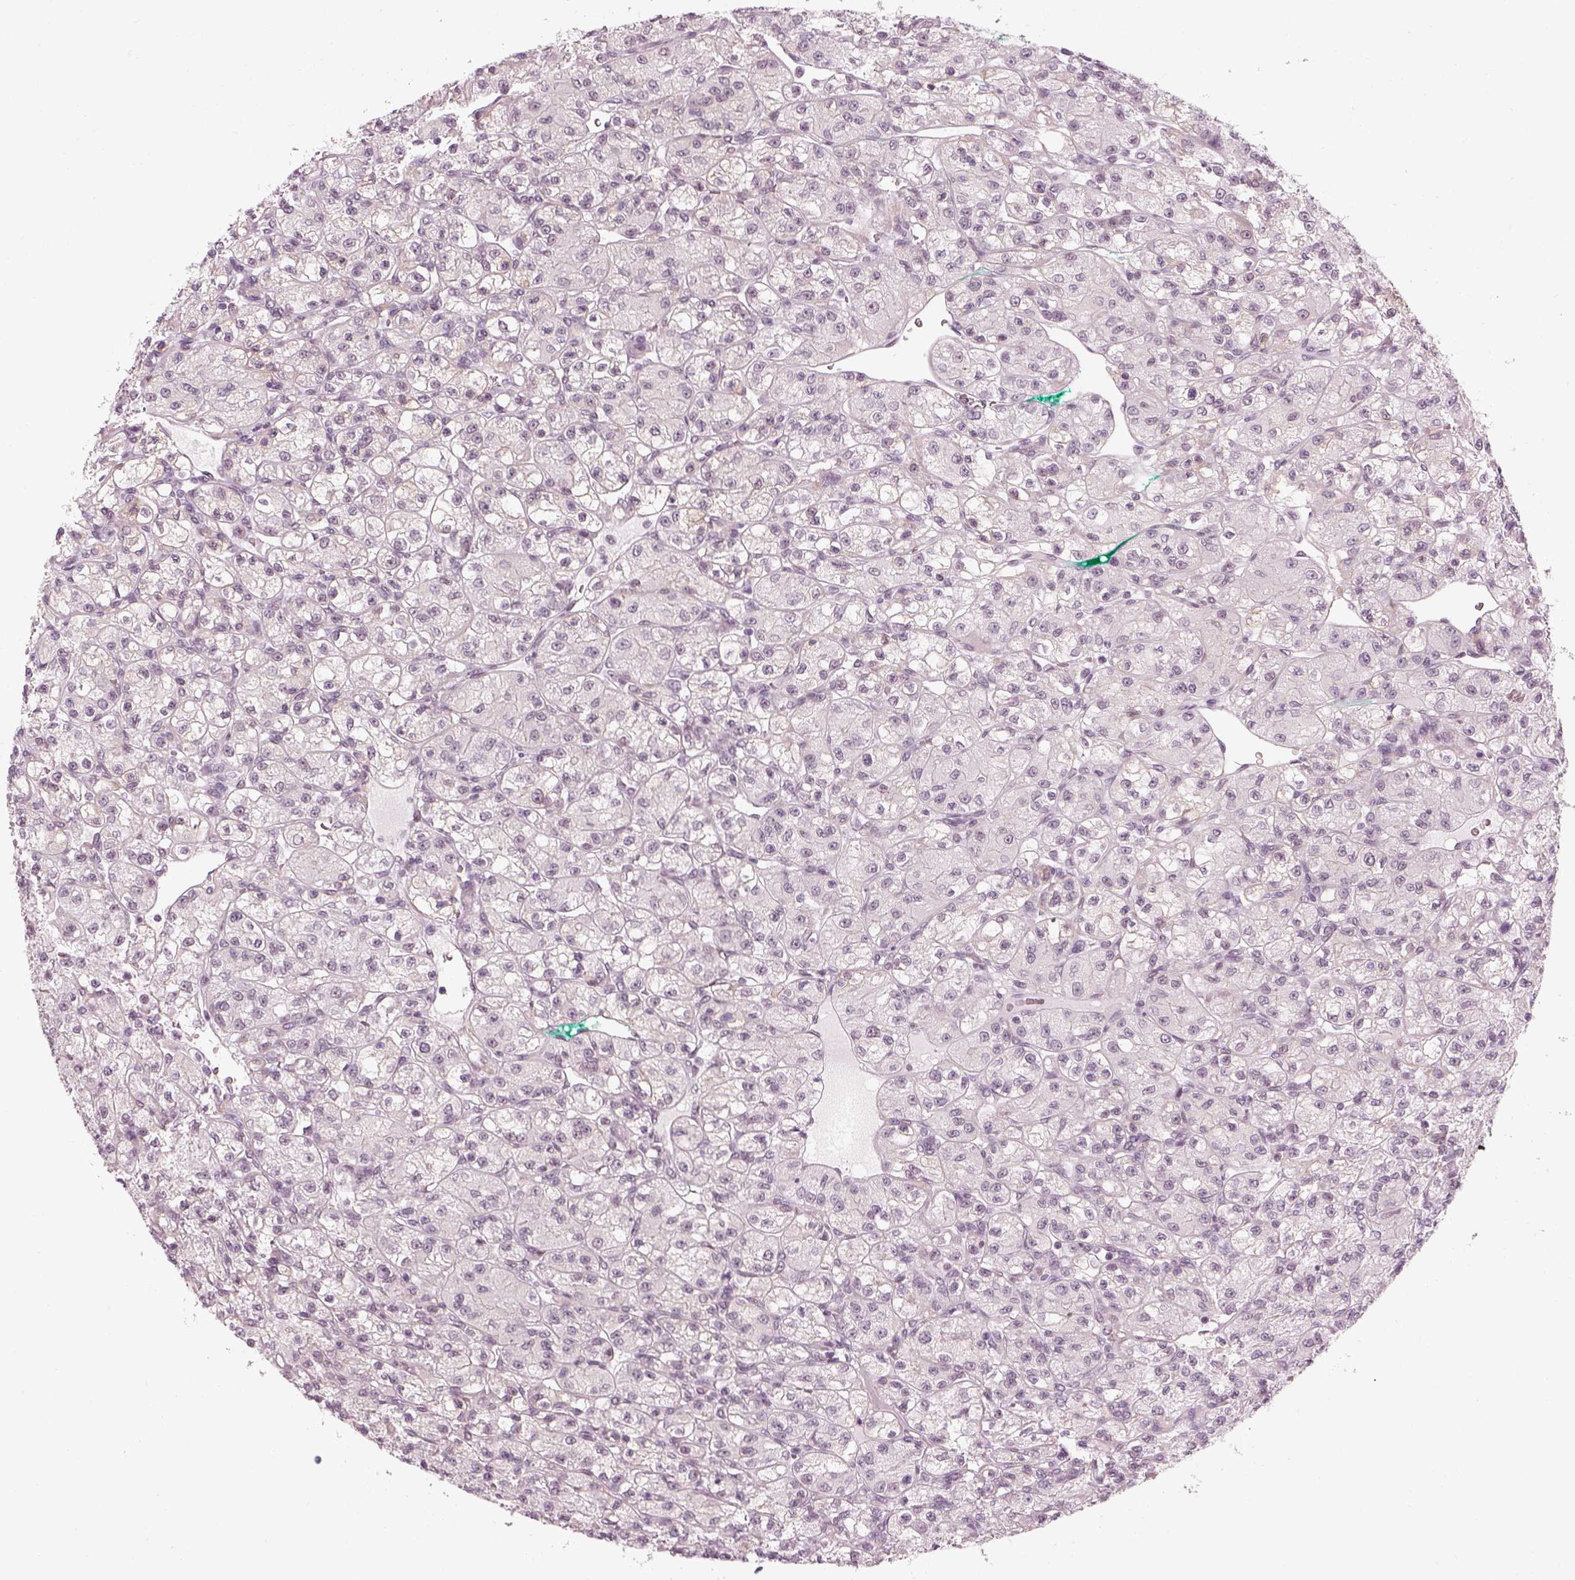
{"staining": {"intensity": "negative", "quantity": "none", "location": "none"}, "tissue": "renal cancer", "cell_type": "Tumor cells", "image_type": "cancer", "snomed": [{"axis": "morphology", "description": "Adenocarcinoma, NOS"}, {"axis": "topography", "description": "Kidney"}], "caption": "This is an immunohistochemistry photomicrograph of human renal cancer. There is no positivity in tumor cells.", "gene": "KCNG2", "patient": {"sex": "female", "age": 70}}